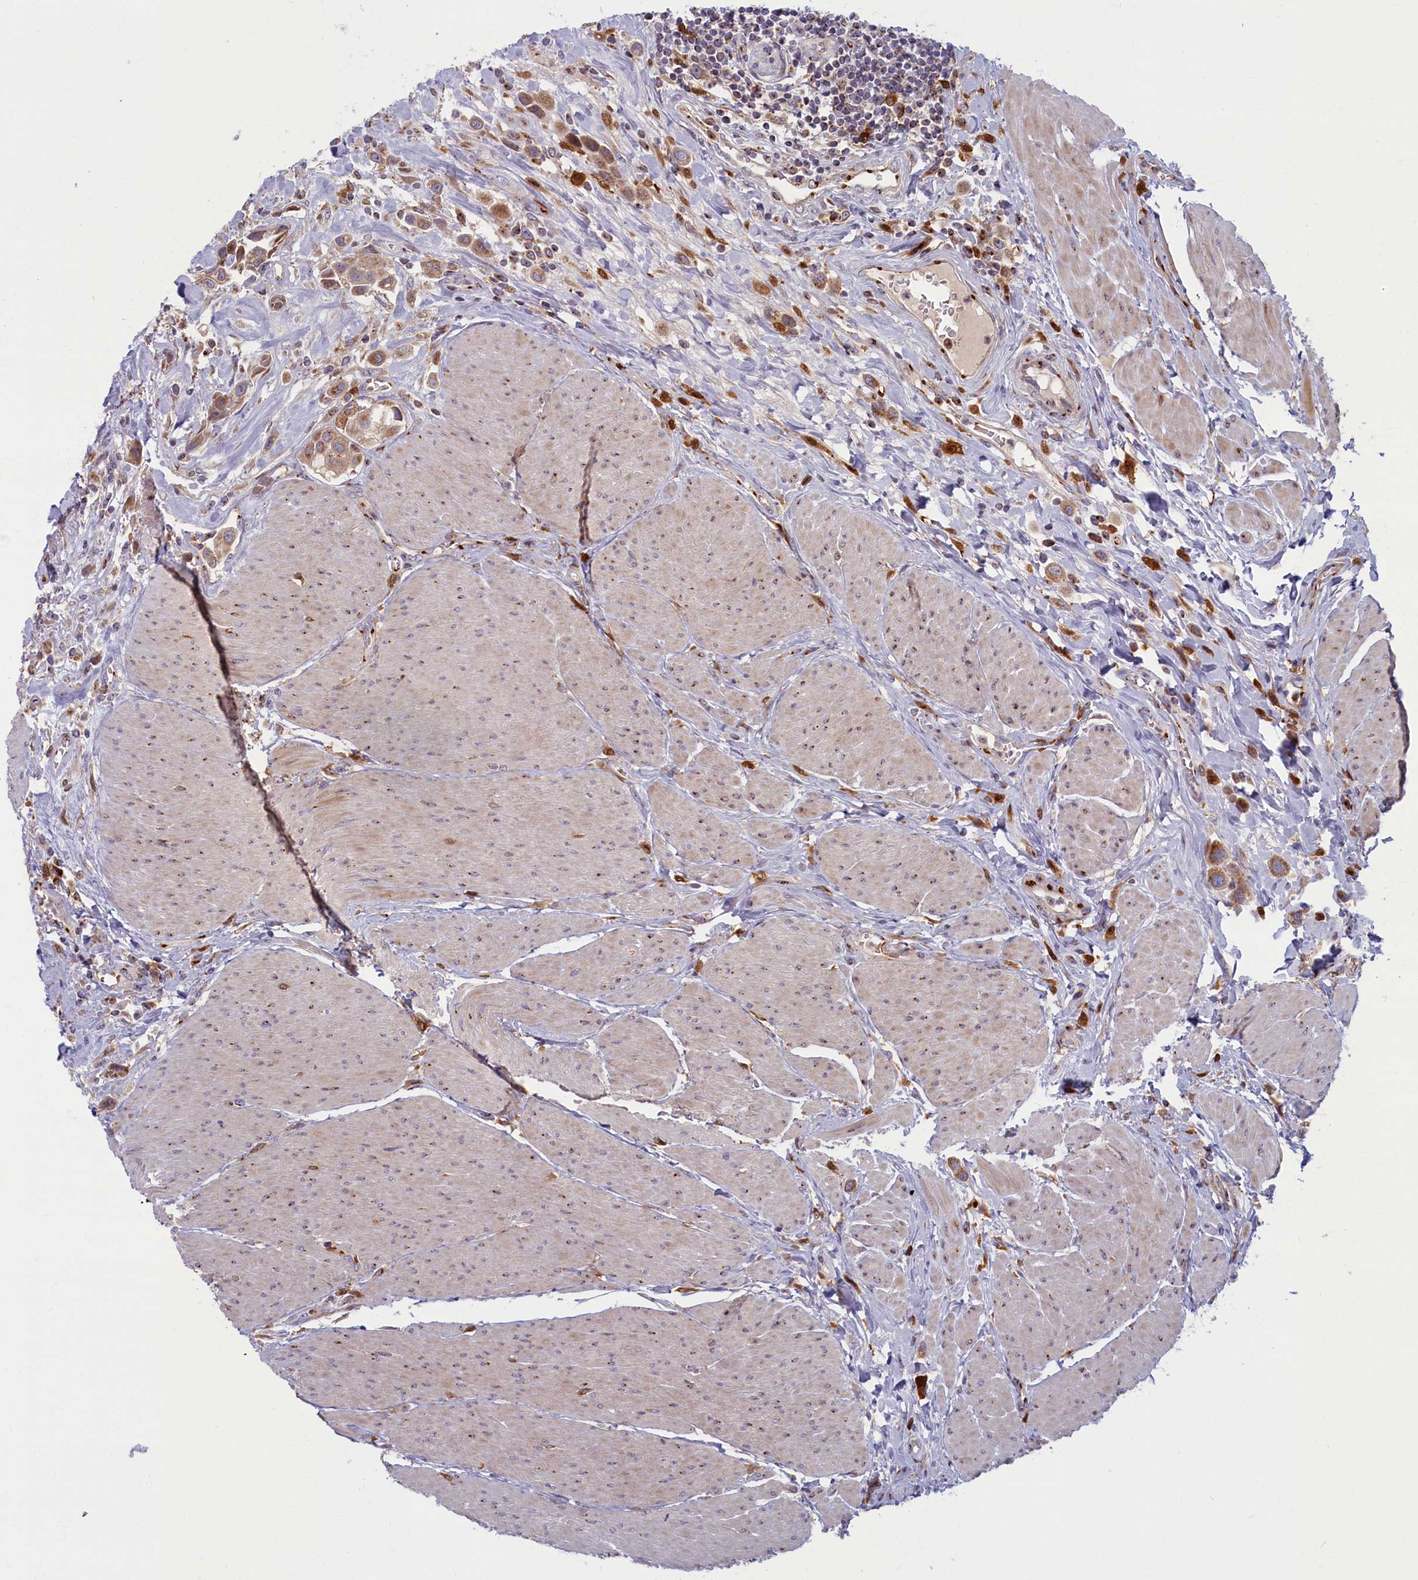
{"staining": {"intensity": "moderate", "quantity": ">75%", "location": "cytoplasmic/membranous"}, "tissue": "urothelial cancer", "cell_type": "Tumor cells", "image_type": "cancer", "snomed": [{"axis": "morphology", "description": "Urothelial carcinoma, High grade"}, {"axis": "topography", "description": "Urinary bladder"}], "caption": "Immunohistochemical staining of human urothelial cancer shows medium levels of moderate cytoplasmic/membranous protein expression in approximately >75% of tumor cells. (DAB (3,3'-diaminobenzidine) = brown stain, brightfield microscopy at high magnification).", "gene": "BLVRB", "patient": {"sex": "male", "age": 50}}